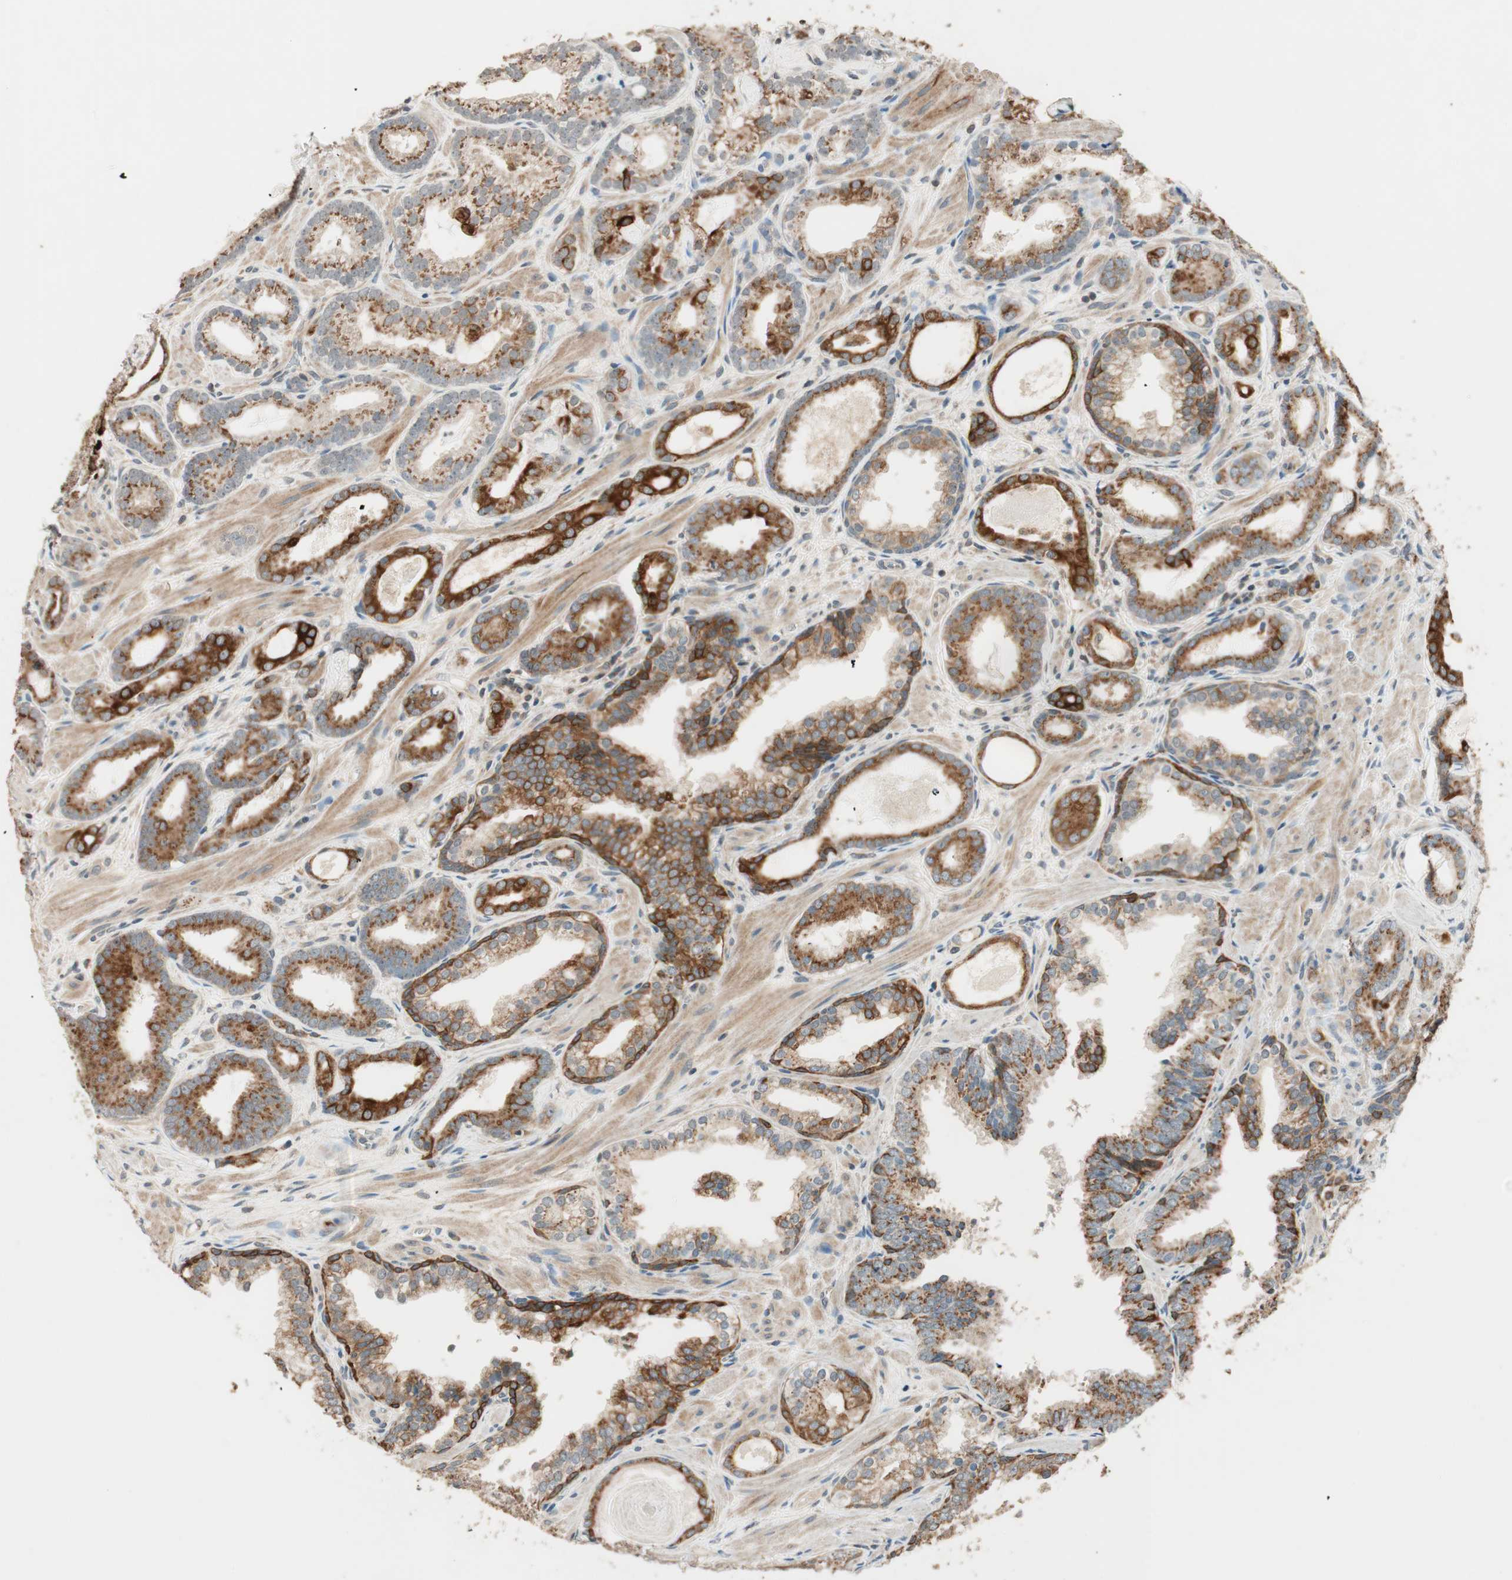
{"staining": {"intensity": "strong", "quantity": ">75%", "location": "cytoplasmic/membranous"}, "tissue": "prostate cancer", "cell_type": "Tumor cells", "image_type": "cancer", "snomed": [{"axis": "morphology", "description": "Adenocarcinoma, Low grade"}, {"axis": "topography", "description": "Prostate"}], "caption": "High-power microscopy captured an immunohistochemistry (IHC) image of adenocarcinoma (low-grade) (prostate), revealing strong cytoplasmic/membranous staining in about >75% of tumor cells. (DAB IHC with brightfield microscopy, high magnification).", "gene": "TRIM21", "patient": {"sex": "male", "age": 57}}